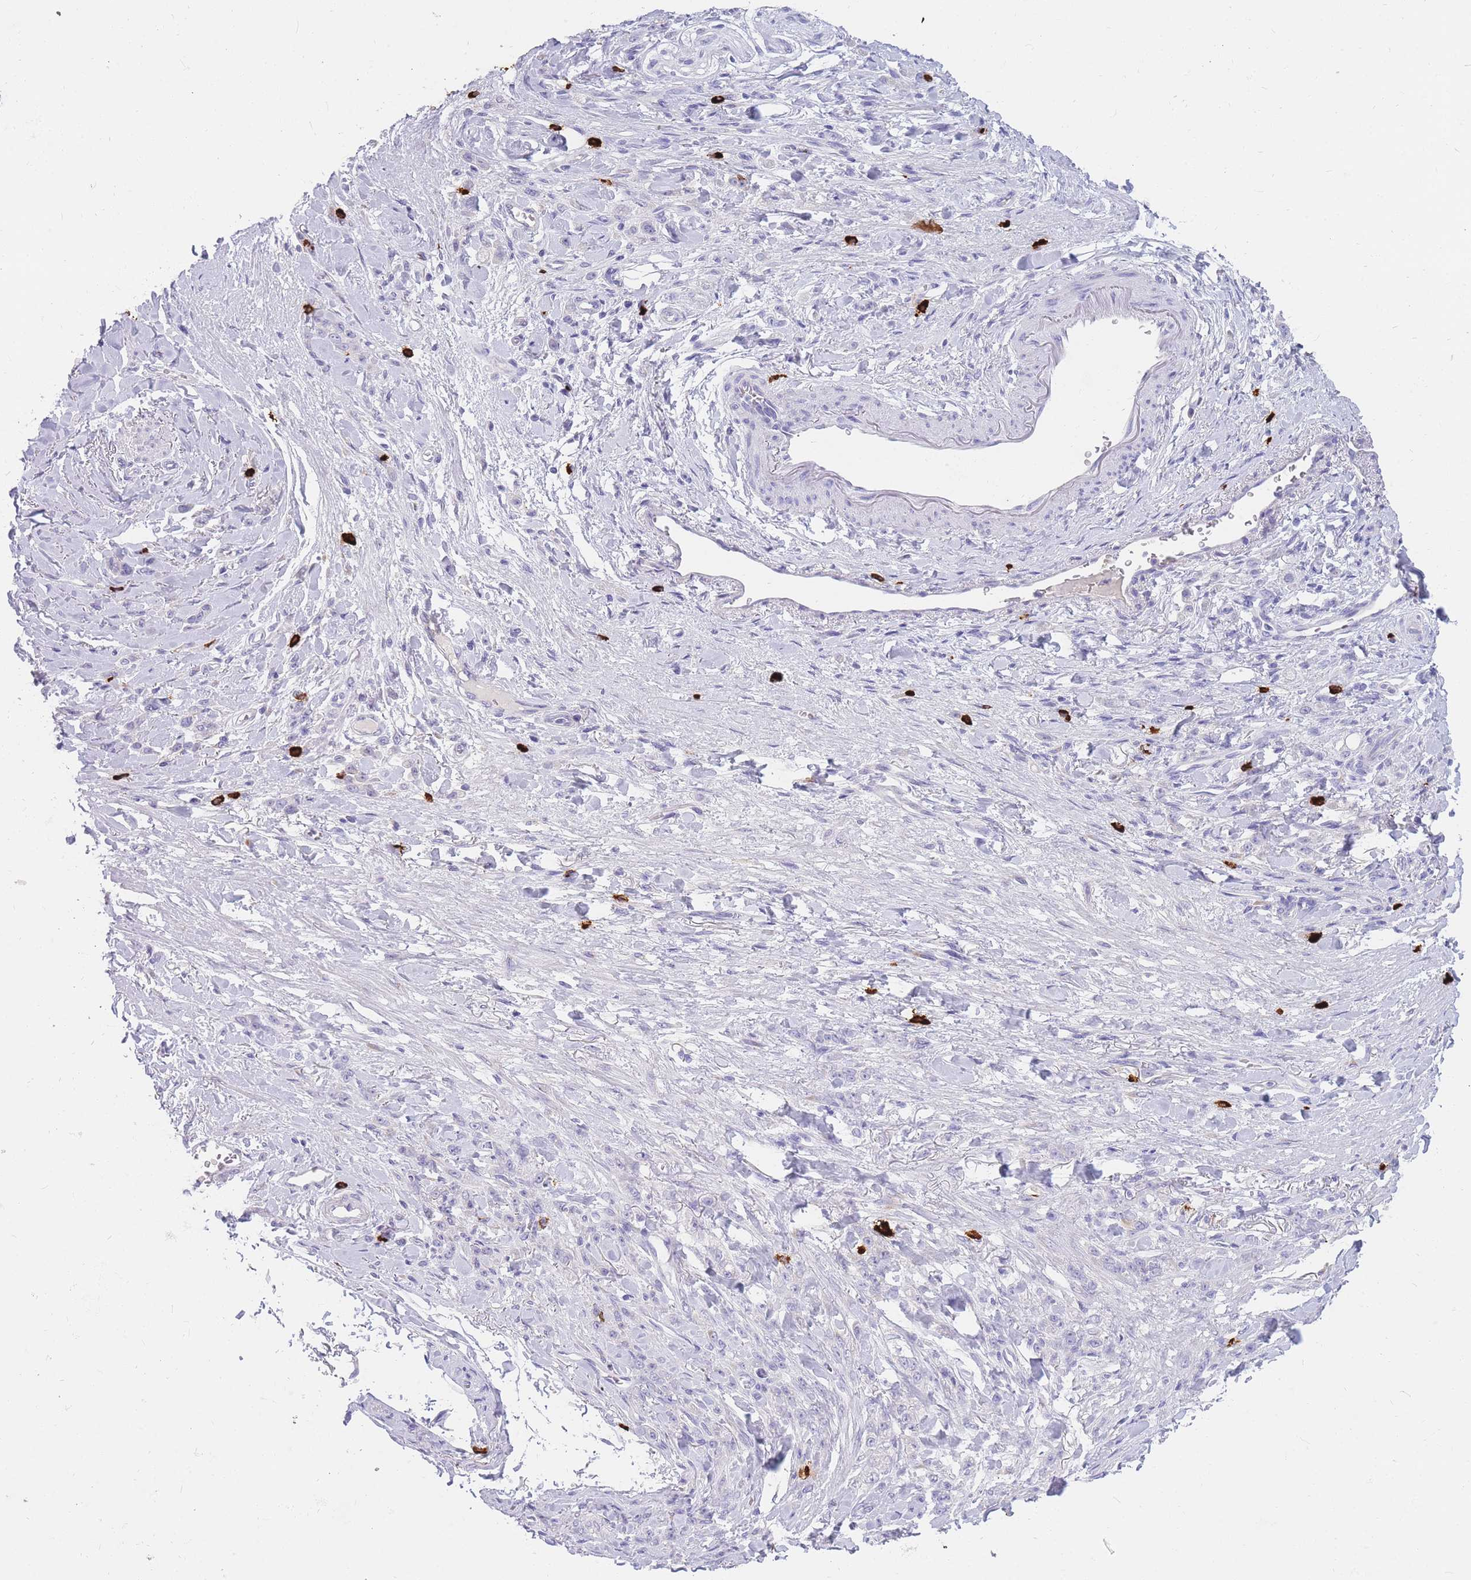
{"staining": {"intensity": "negative", "quantity": "none", "location": "none"}, "tissue": "stomach cancer", "cell_type": "Tumor cells", "image_type": "cancer", "snomed": [{"axis": "morphology", "description": "Normal tissue, NOS"}, {"axis": "morphology", "description": "Adenocarcinoma, NOS"}, {"axis": "topography", "description": "Stomach"}], "caption": "Immunohistochemistry (IHC) histopathology image of human adenocarcinoma (stomach) stained for a protein (brown), which demonstrates no expression in tumor cells. Brightfield microscopy of IHC stained with DAB (3,3'-diaminobenzidine) (brown) and hematoxylin (blue), captured at high magnification.", "gene": "TPSD1", "patient": {"sex": "male", "age": 82}}